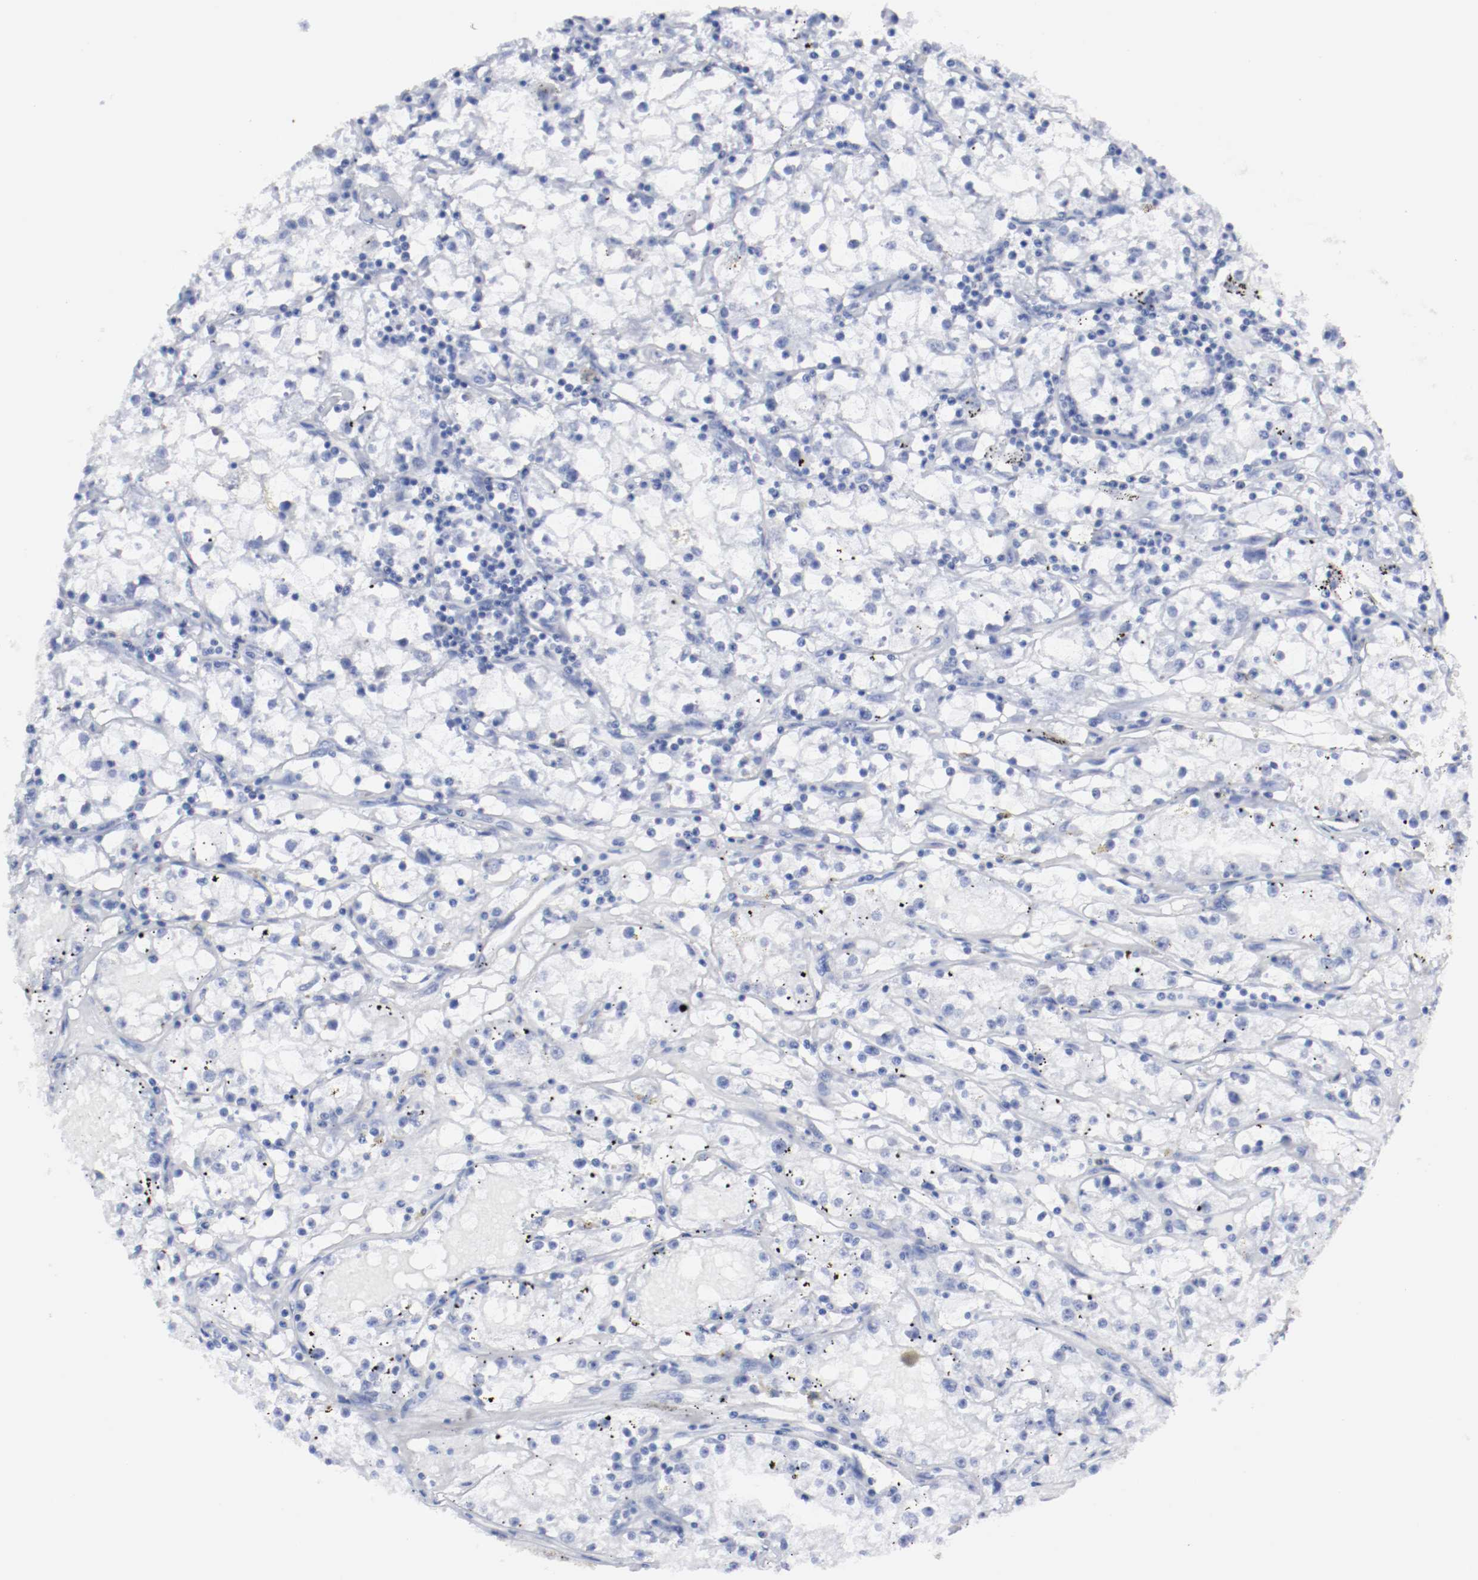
{"staining": {"intensity": "negative", "quantity": "none", "location": "none"}, "tissue": "renal cancer", "cell_type": "Tumor cells", "image_type": "cancer", "snomed": [{"axis": "morphology", "description": "Adenocarcinoma, NOS"}, {"axis": "topography", "description": "Kidney"}], "caption": "Tumor cells are negative for protein expression in human renal cancer (adenocarcinoma). (Brightfield microscopy of DAB immunohistochemistry at high magnification).", "gene": "TSPAN6", "patient": {"sex": "male", "age": 56}}